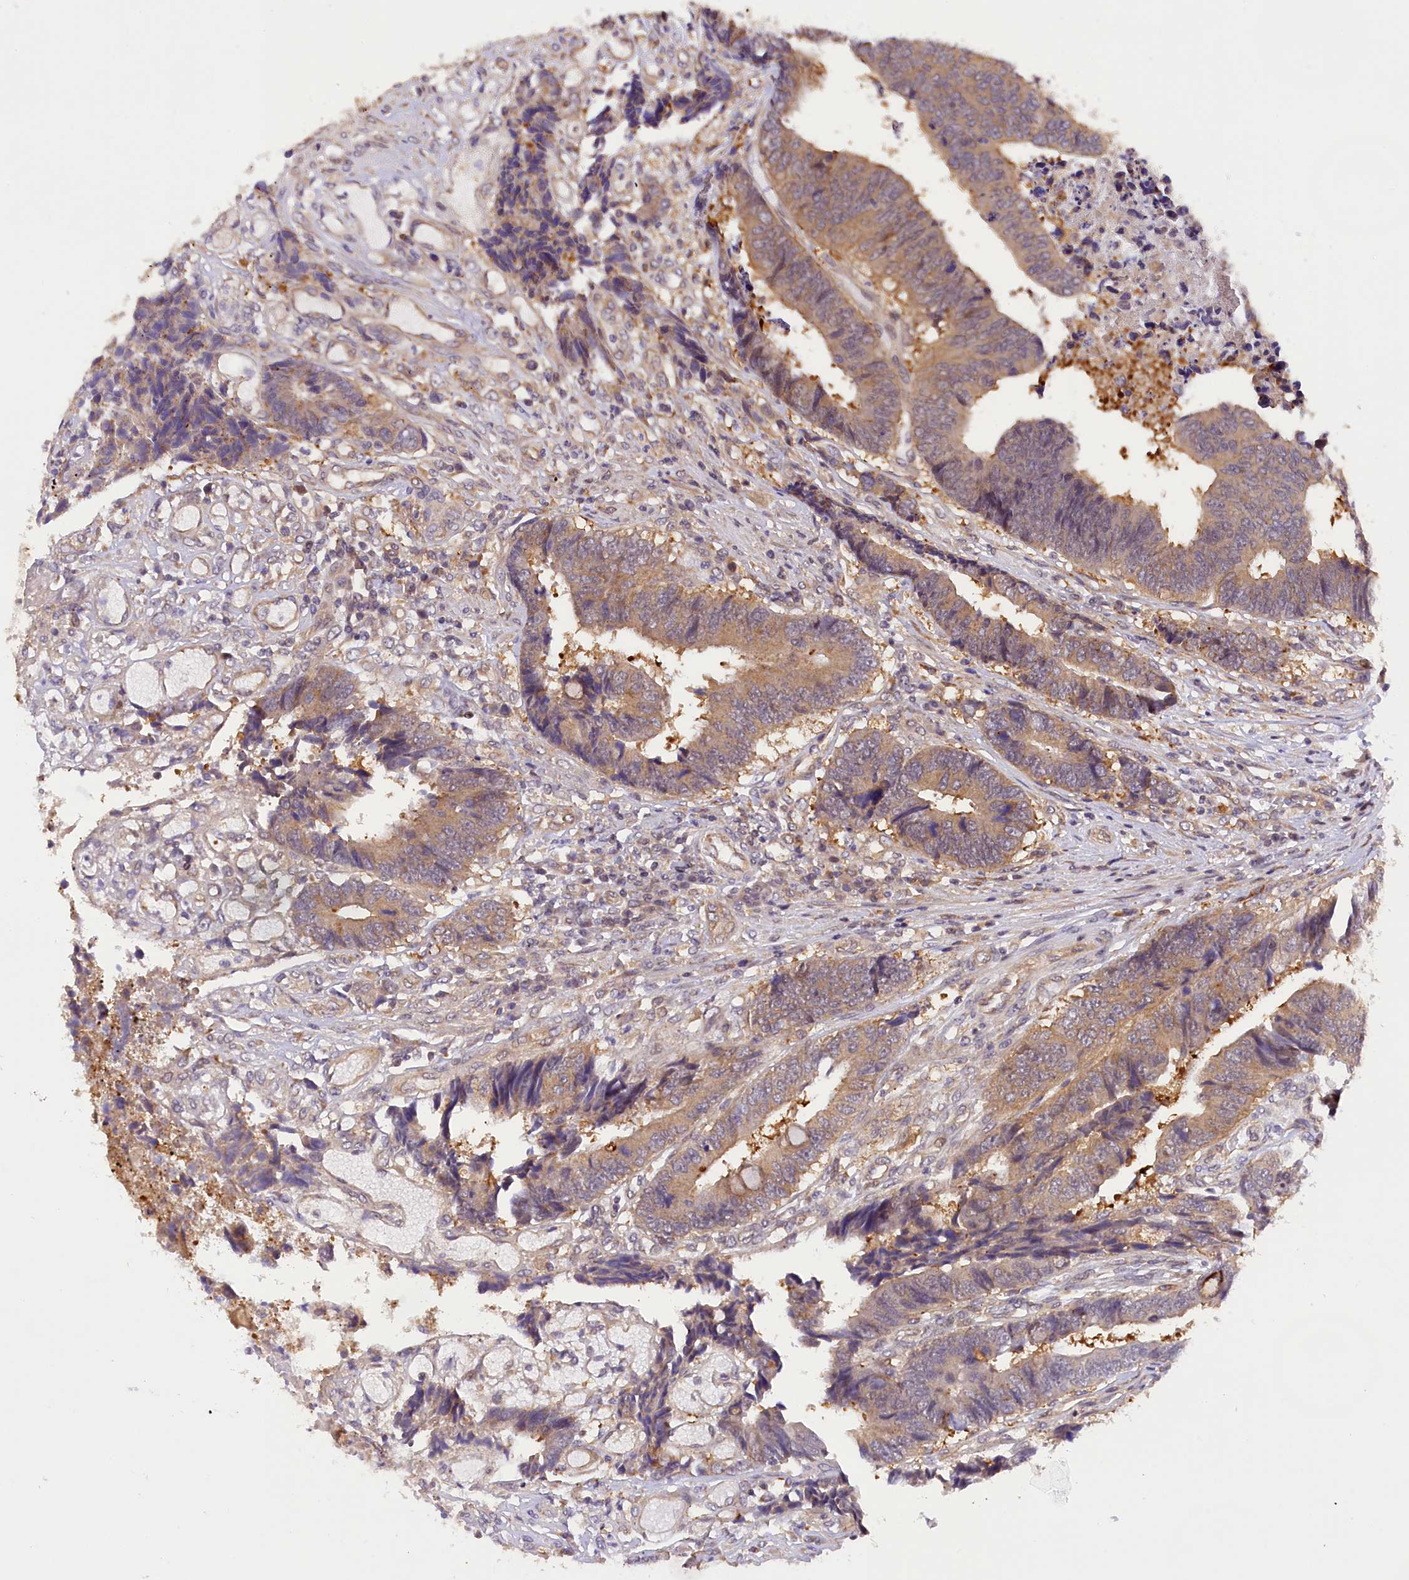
{"staining": {"intensity": "weak", "quantity": ">75%", "location": "cytoplasmic/membranous"}, "tissue": "colorectal cancer", "cell_type": "Tumor cells", "image_type": "cancer", "snomed": [{"axis": "morphology", "description": "Adenocarcinoma, NOS"}, {"axis": "topography", "description": "Rectum"}], "caption": "Colorectal cancer (adenocarcinoma) stained with a protein marker shows weak staining in tumor cells.", "gene": "SAMD4A", "patient": {"sex": "male", "age": 84}}